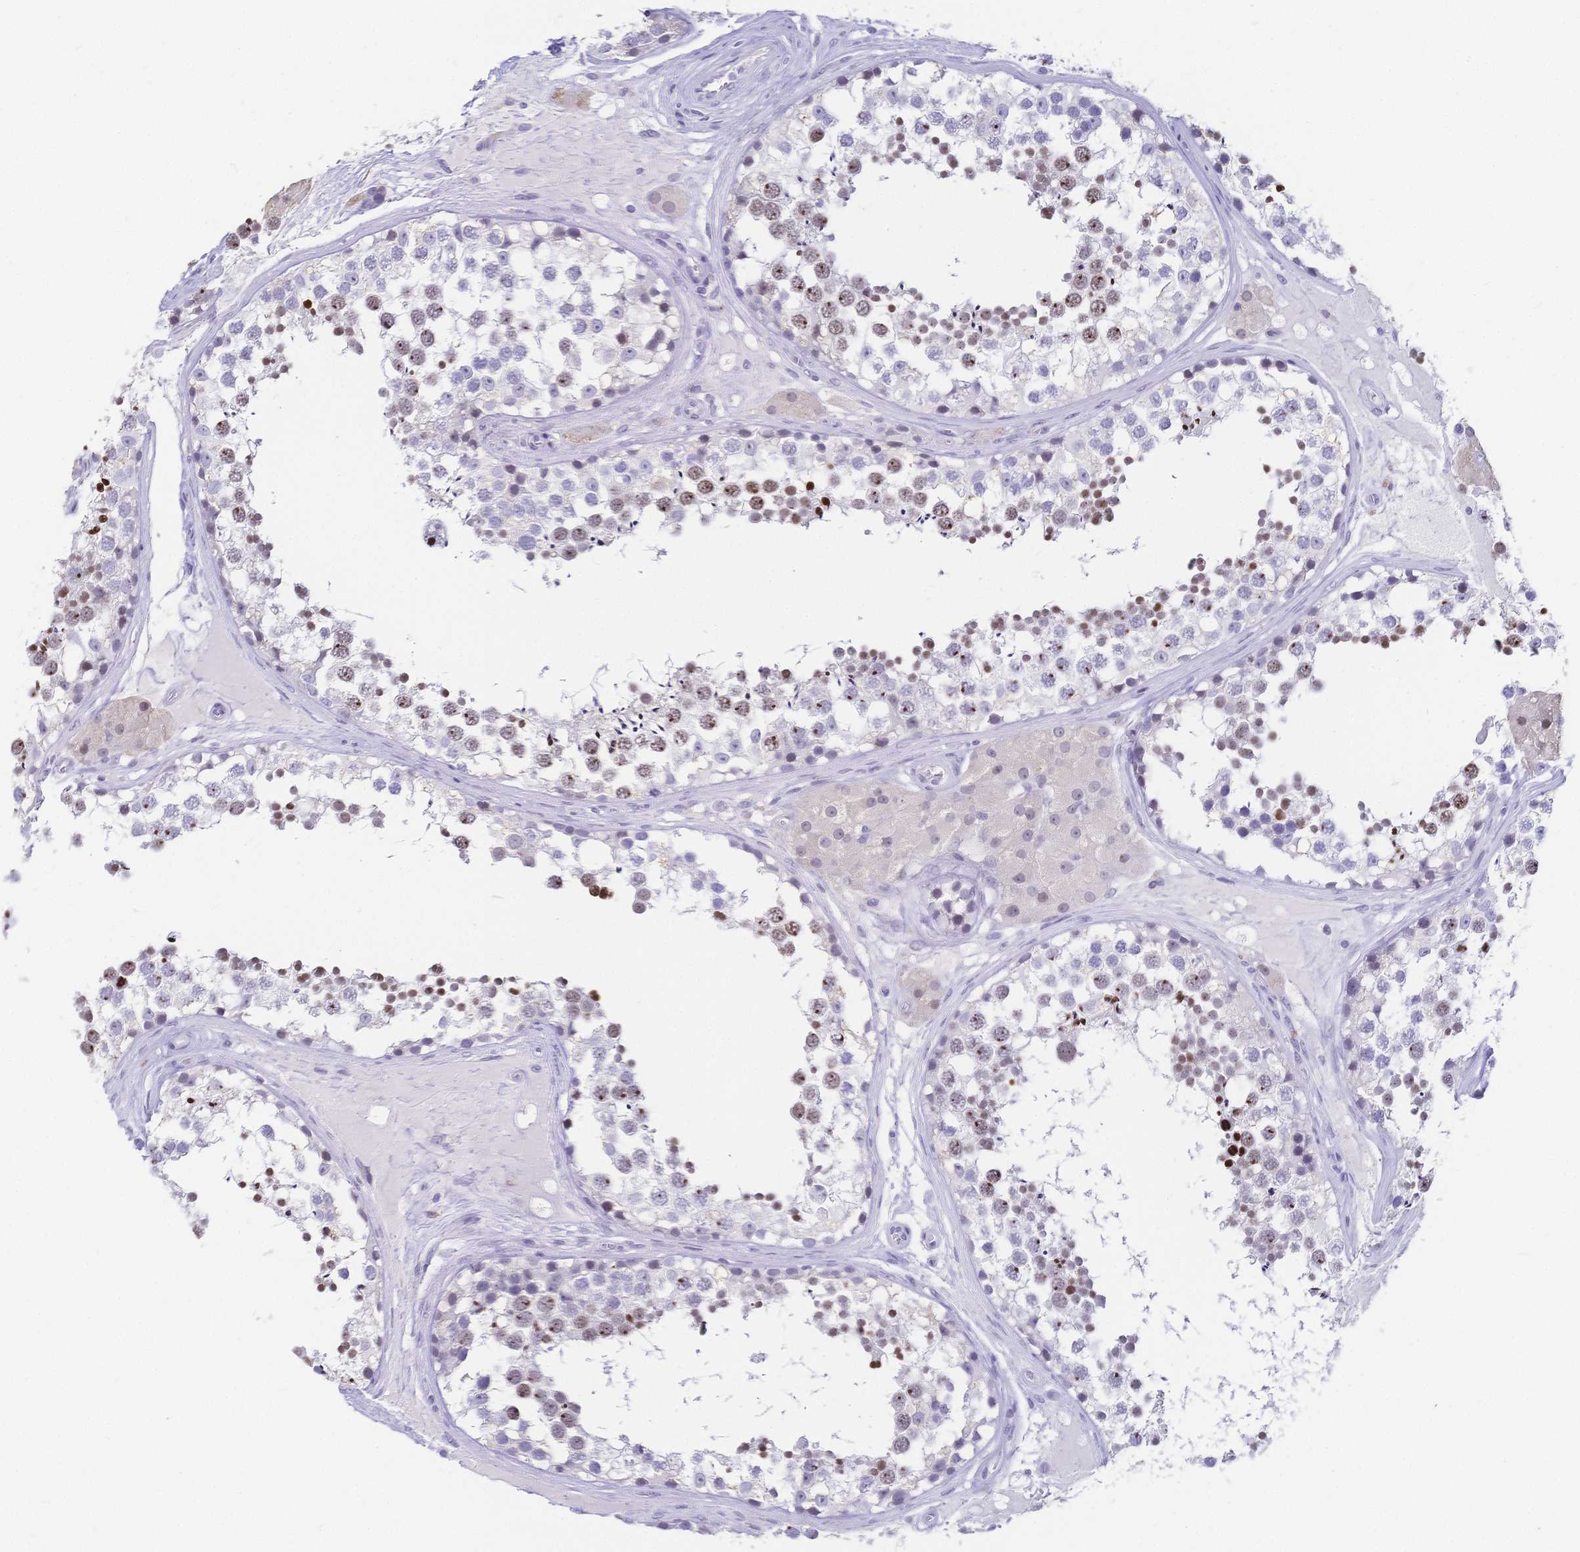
{"staining": {"intensity": "moderate", "quantity": "25%-75%", "location": "nuclear"}, "tissue": "testis", "cell_type": "Cells in seminiferous ducts", "image_type": "normal", "snomed": [{"axis": "morphology", "description": "Normal tissue, NOS"}, {"axis": "morphology", "description": "Seminoma, NOS"}, {"axis": "topography", "description": "Testis"}], "caption": "DAB (3,3'-diaminobenzidine) immunohistochemical staining of benign testis exhibits moderate nuclear protein expression in approximately 25%-75% of cells in seminiferous ducts. (DAB IHC with brightfield microscopy, high magnification).", "gene": "CR2", "patient": {"sex": "male", "age": 65}}